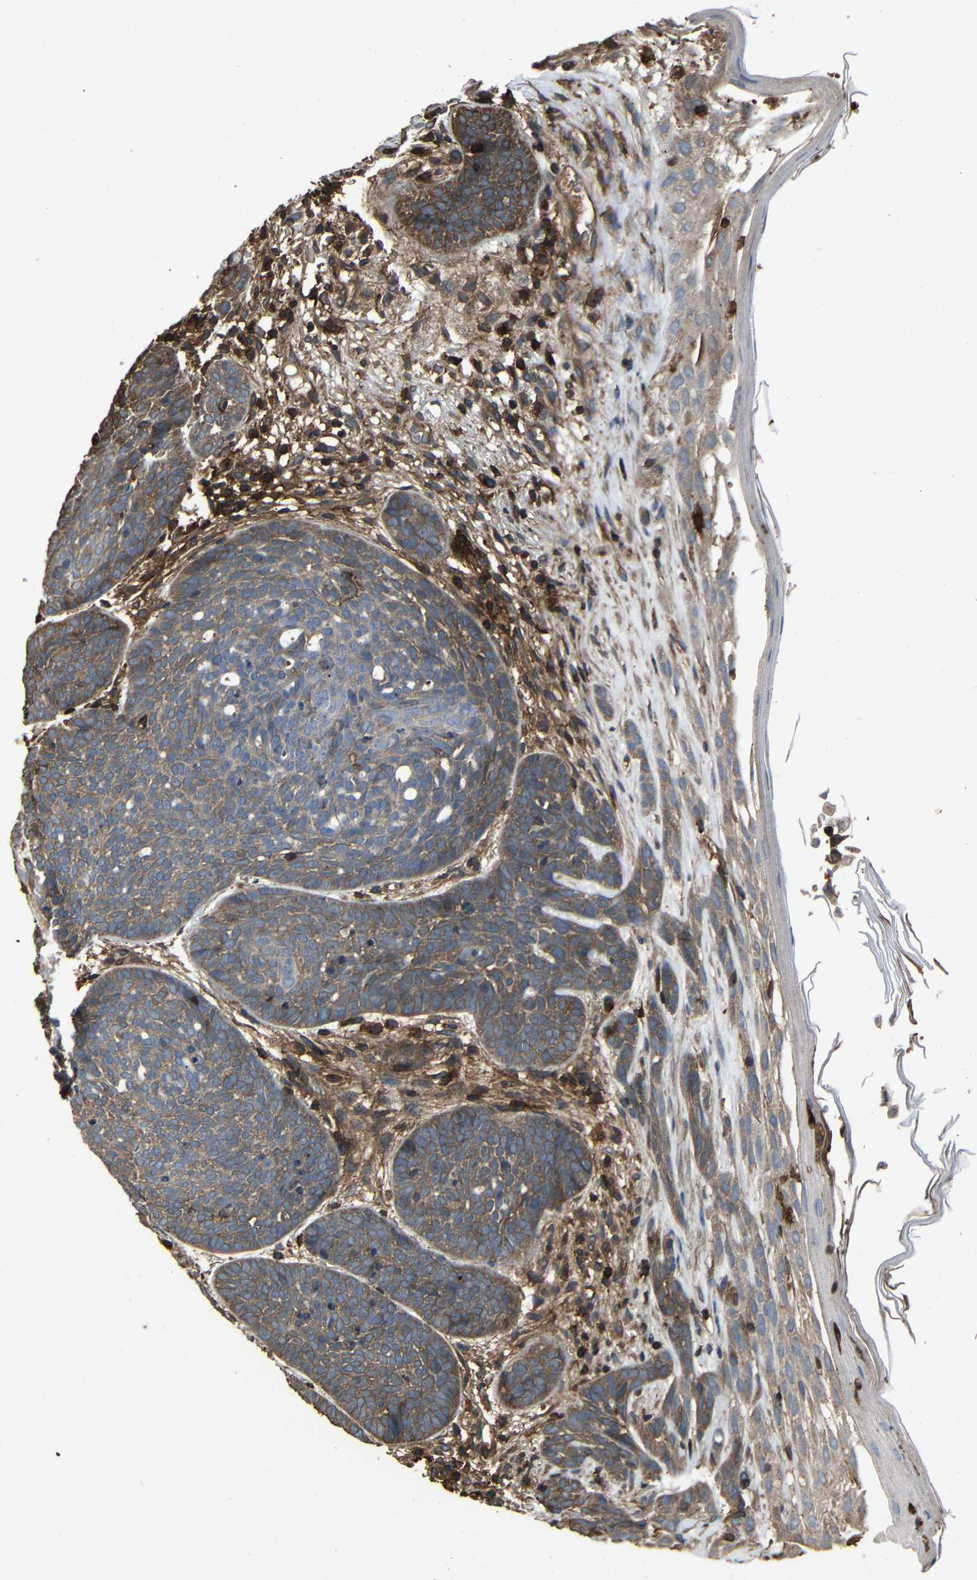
{"staining": {"intensity": "moderate", "quantity": ">75%", "location": "cytoplasmic/membranous"}, "tissue": "skin cancer", "cell_type": "Tumor cells", "image_type": "cancer", "snomed": [{"axis": "morphology", "description": "Basal cell carcinoma"}, {"axis": "topography", "description": "Skin"}], "caption": "Immunohistochemistry (IHC) histopathology image of basal cell carcinoma (skin) stained for a protein (brown), which demonstrates medium levels of moderate cytoplasmic/membranous expression in about >75% of tumor cells.", "gene": "ADGRE5", "patient": {"sex": "female", "age": 70}}